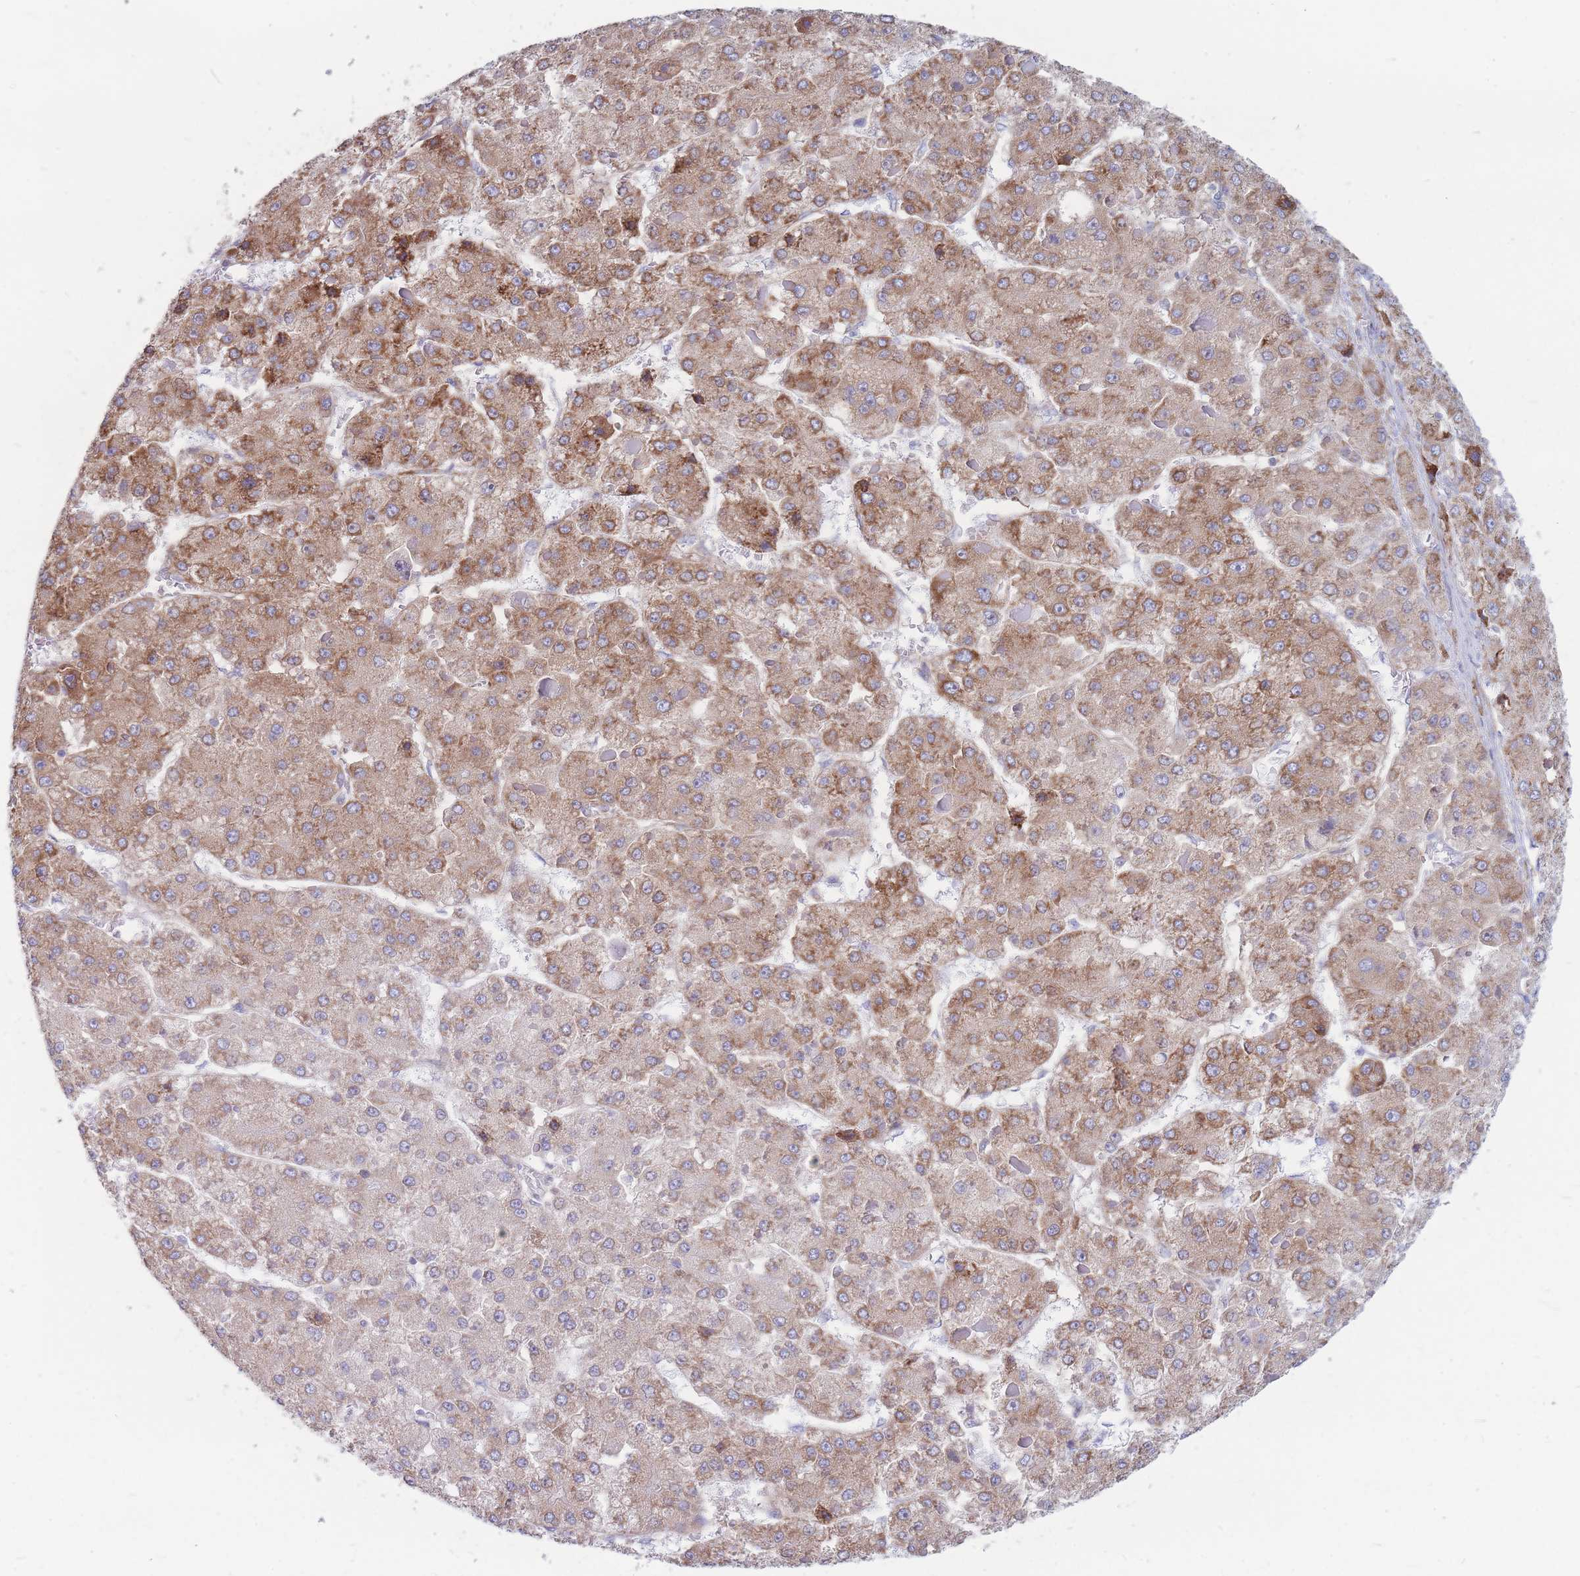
{"staining": {"intensity": "moderate", "quantity": ">75%", "location": "cytoplasmic/membranous"}, "tissue": "liver cancer", "cell_type": "Tumor cells", "image_type": "cancer", "snomed": [{"axis": "morphology", "description": "Carcinoma, Hepatocellular, NOS"}, {"axis": "topography", "description": "Liver"}], "caption": "Approximately >75% of tumor cells in human liver cancer (hepatocellular carcinoma) display moderate cytoplasmic/membranous protein positivity as visualized by brown immunohistochemical staining.", "gene": "RPL8", "patient": {"sex": "female", "age": 73}}